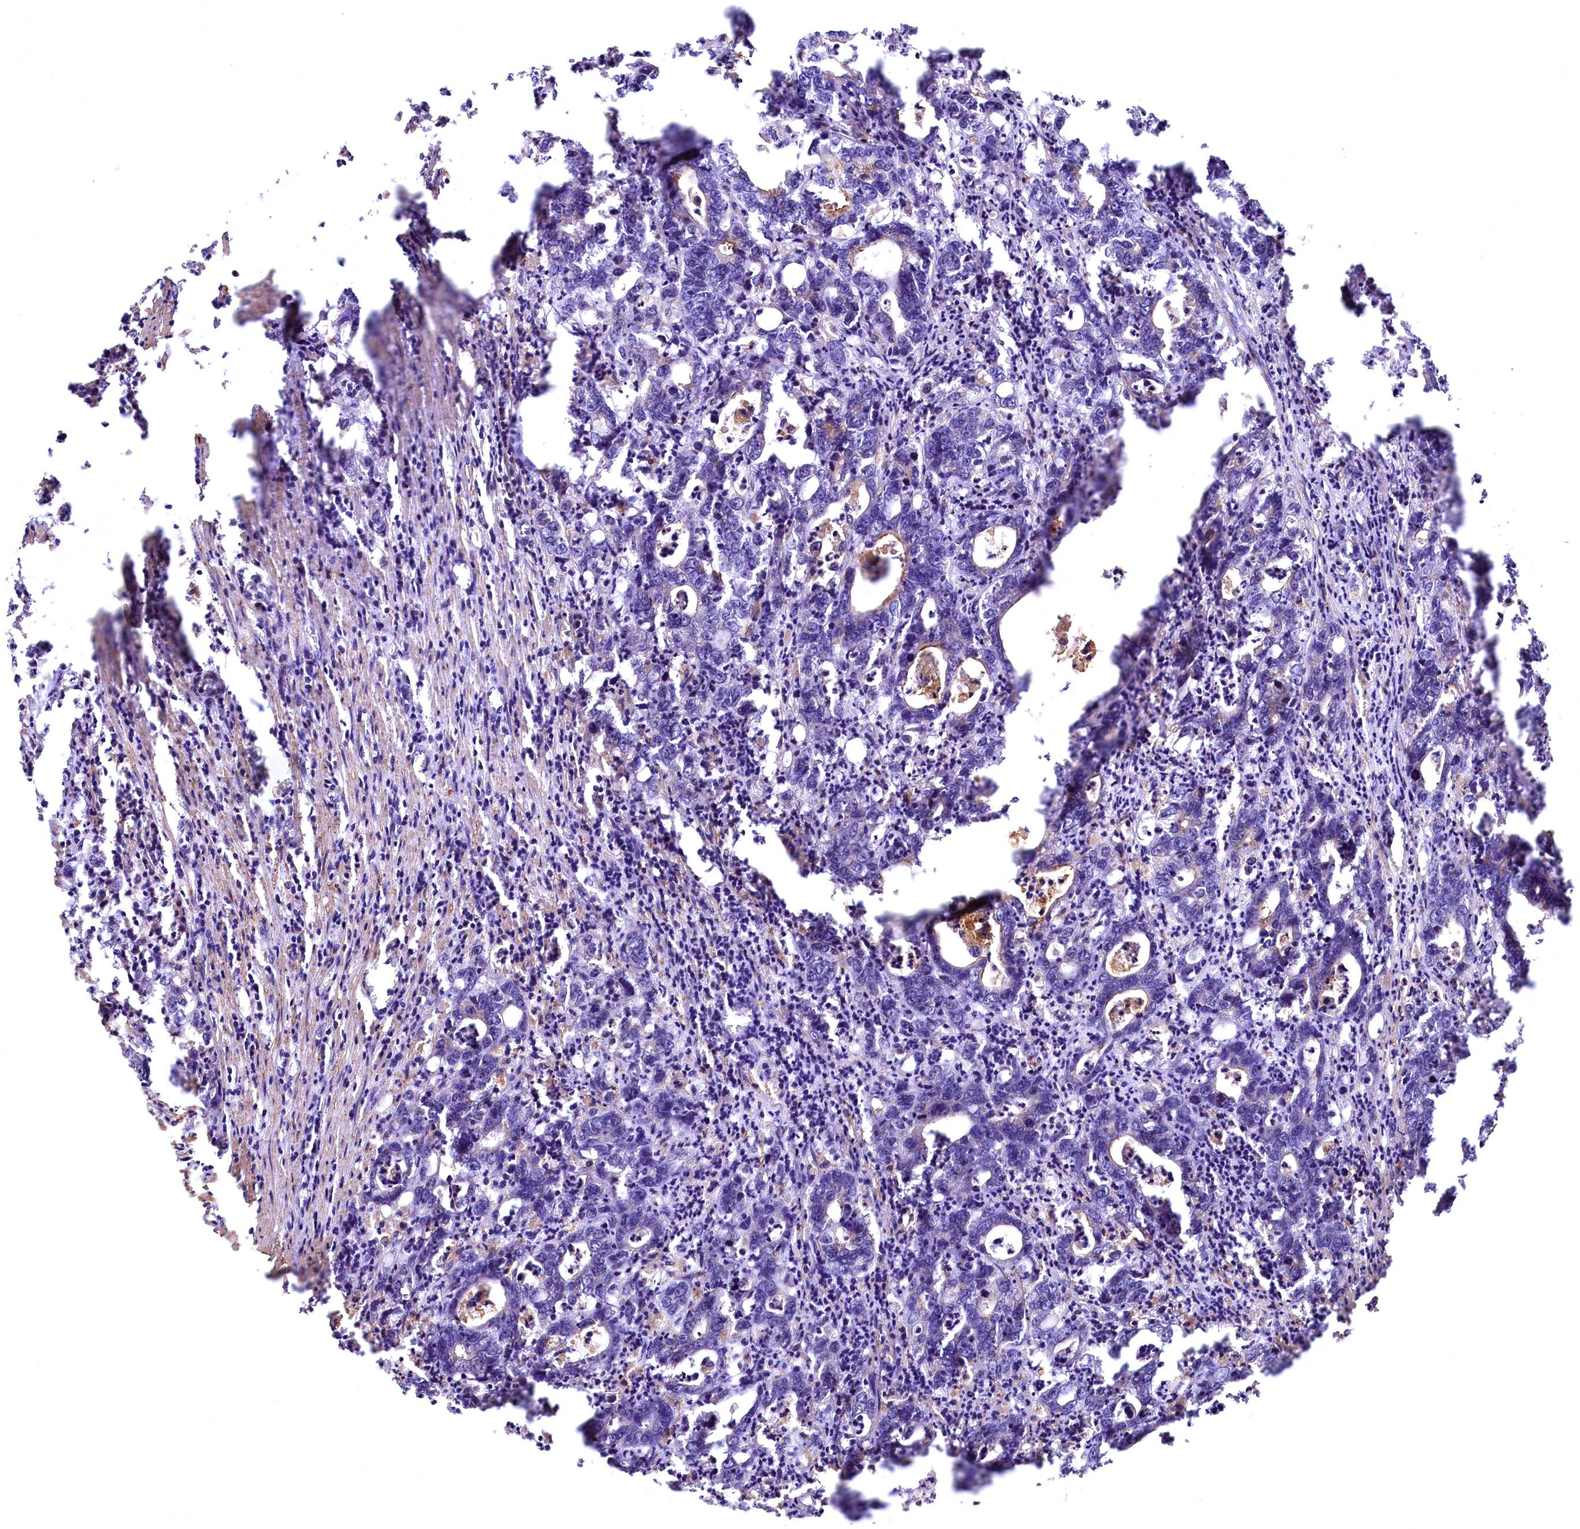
{"staining": {"intensity": "moderate", "quantity": "<25%", "location": "cytoplasmic/membranous"}, "tissue": "colorectal cancer", "cell_type": "Tumor cells", "image_type": "cancer", "snomed": [{"axis": "morphology", "description": "Adenocarcinoma, NOS"}, {"axis": "topography", "description": "Colon"}], "caption": "A high-resolution image shows immunohistochemistry (IHC) staining of colorectal cancer (adenocarcinoma), which reveals moderate cytoplasmic/membranous positivity in about <25% of tumor cells. Nuclei are stained in blue.", "gene": "PDS5B", "patient": {"sex": "female", "age": 75}}